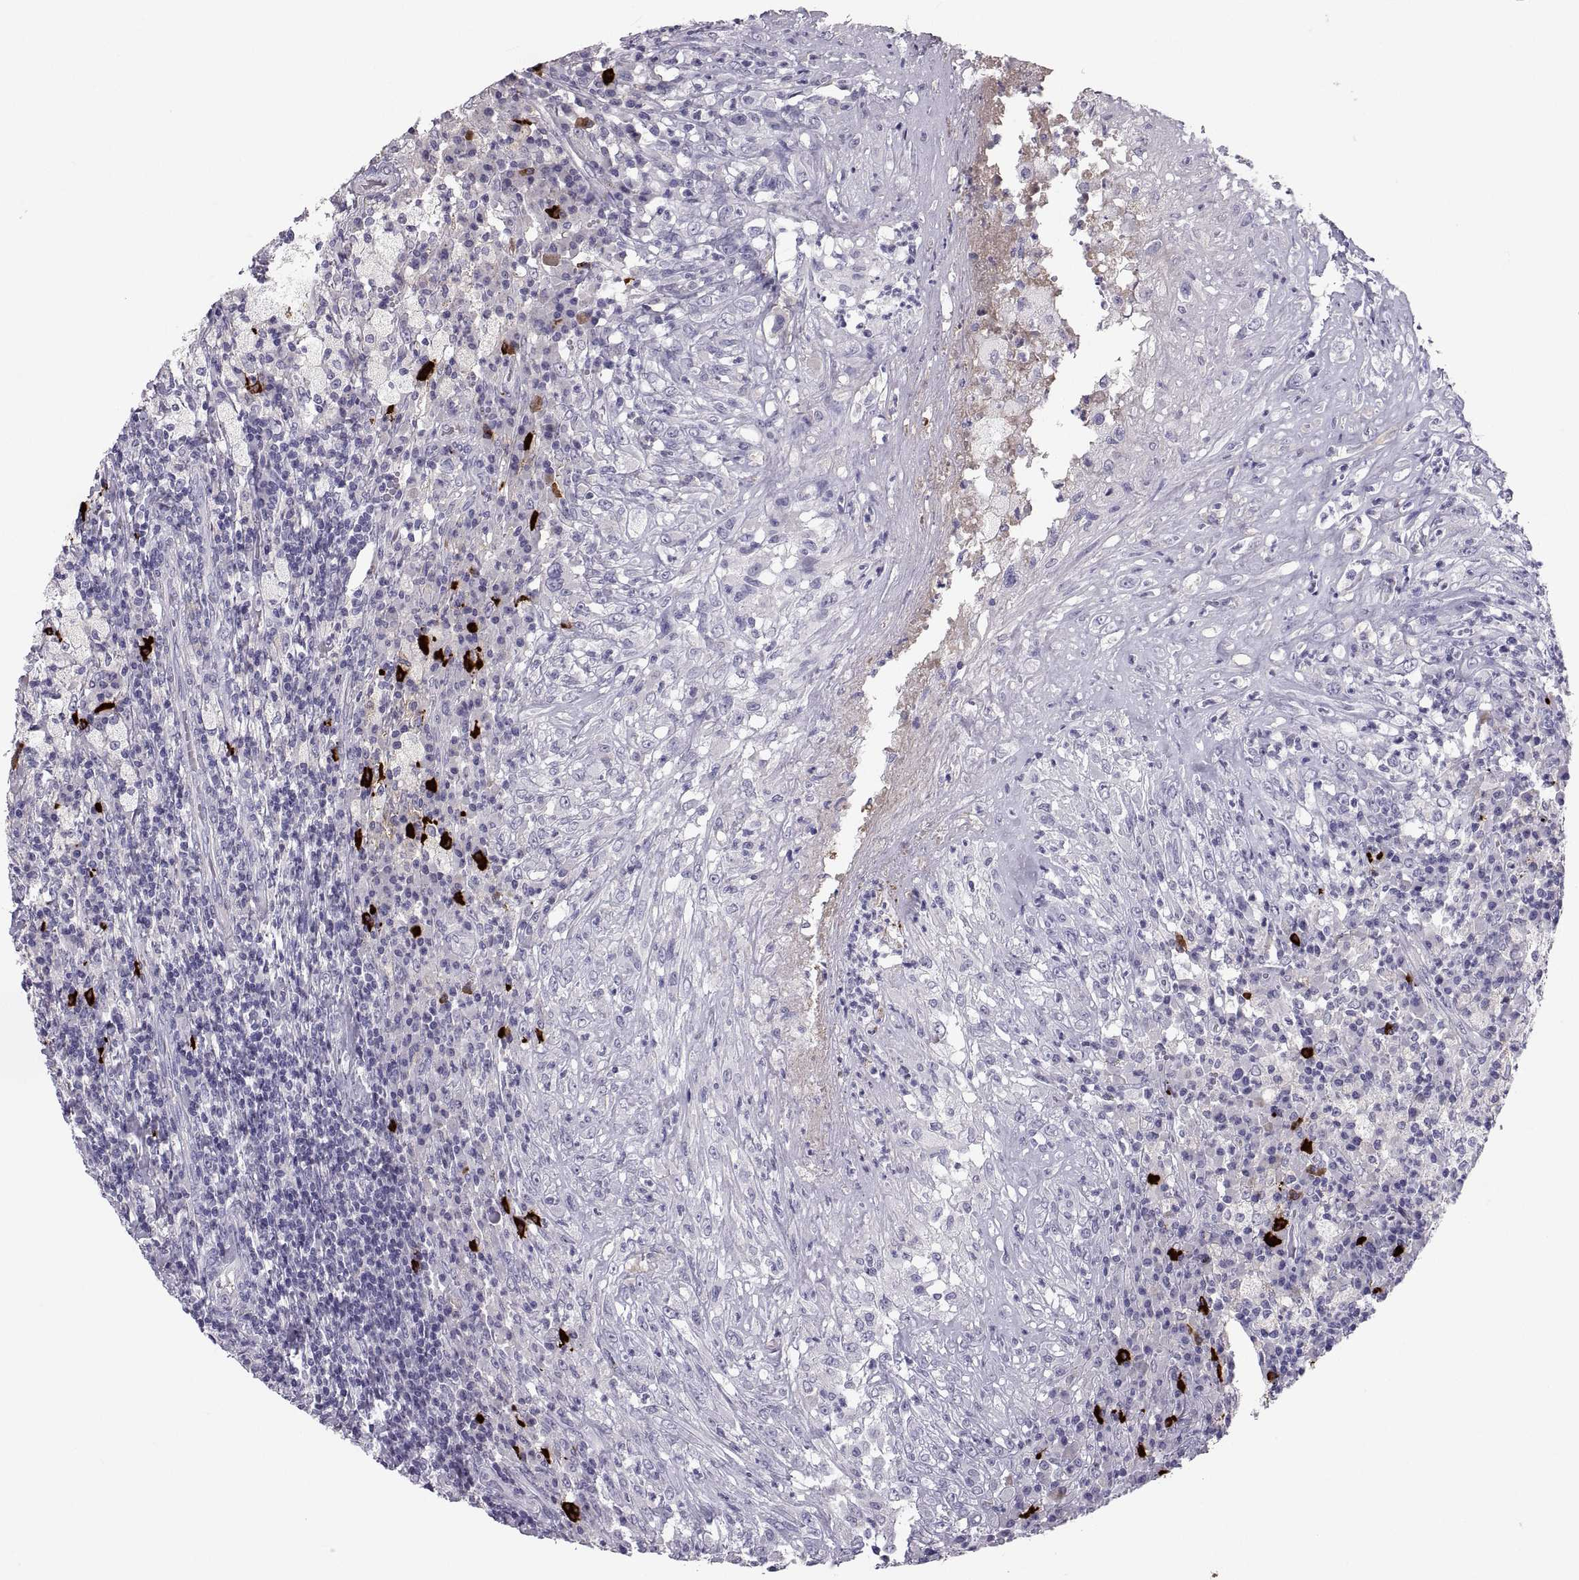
{"staining": {"intensity": "negative", "quantity": "none", "location": "none"}, "tissue": "testis cancer", "cell_type": "Tumor cells", "image_type": "cancer", "snomed": [{"axis": "morphology", "description": "Necrosis, NOS"}, {"axis": "morphology", "description": "Carcinoma, Embryonal, NOS"}, {"axis": "topography", "description": "Testis"}], "caption": "This is a image of immunohistochemistry (IHC) staining of embryonal carcinoma (testis), which shows no staining in tumor cells. The staining was performed using DAB to visualize the protein expression in brown, while the nuclei were stained in blue with hematoxylin (Magnification: 20x).", "gene": "IGSF1", "patient": {"sex": "male", "age": 19}}